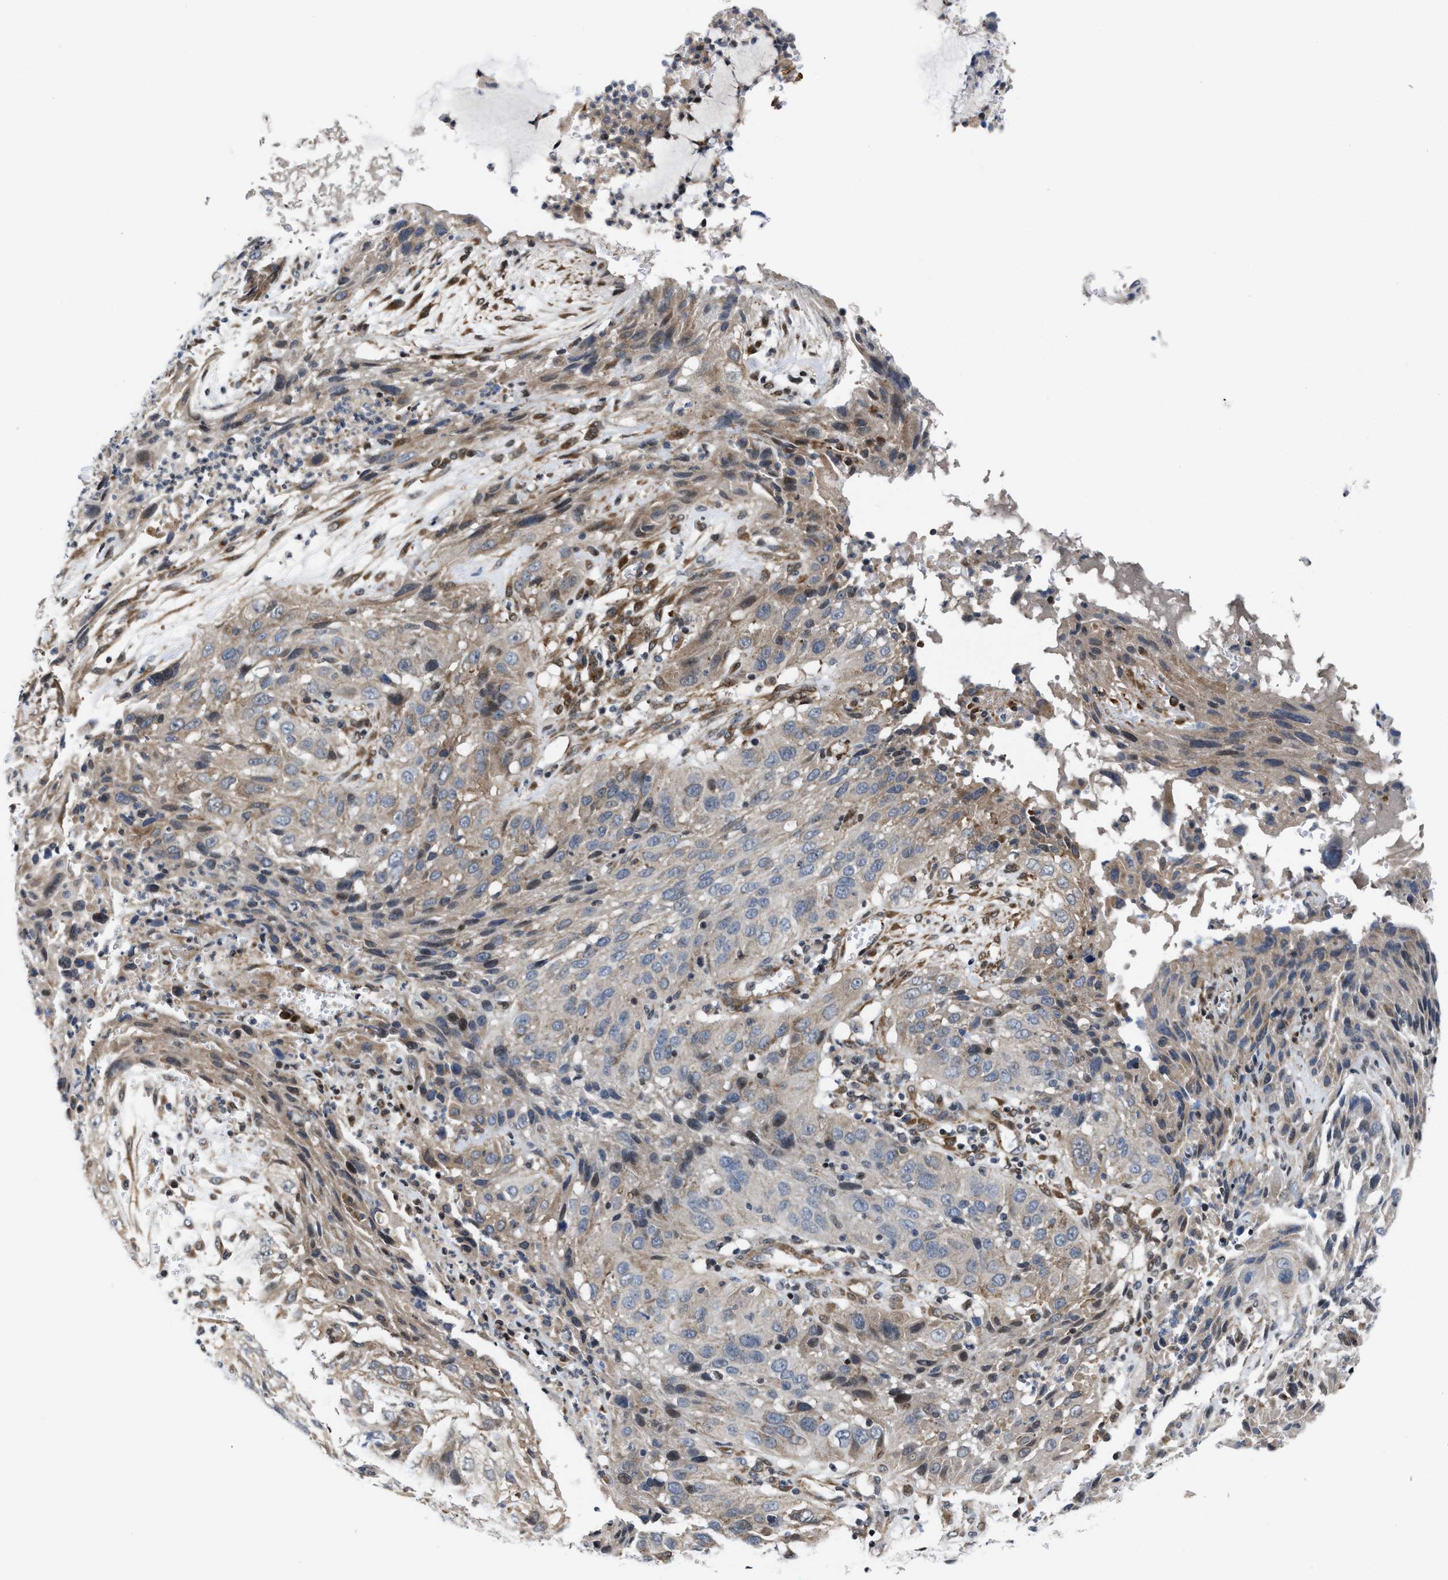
{"staining": {"intensity": "weak", "quantity": ">75%", "location": "cytoplasmic/membranous"}, "tissue": "cervical cancer", "cell_type": "Tumor cells", "image_type": "cancer", "snomed": [{"axis": "morphology", "description": "Squamous cell carcinoma, NOS"}, {"axis": "topography", "description": "Cervix"}], "caption": "Immunohistochemistry (IHC) image of neoplastic tissue: human cervical squamous cell carcinoma stained using IHC demonstrates low levels of weak protein expression localized specifically in the cytoplasmic/membranous of tumor cells, appearing as a cytoplasmic/membranous brown color.", "gene": "TGFB1I1", "patient": {"sex": "female", "age": 32}}